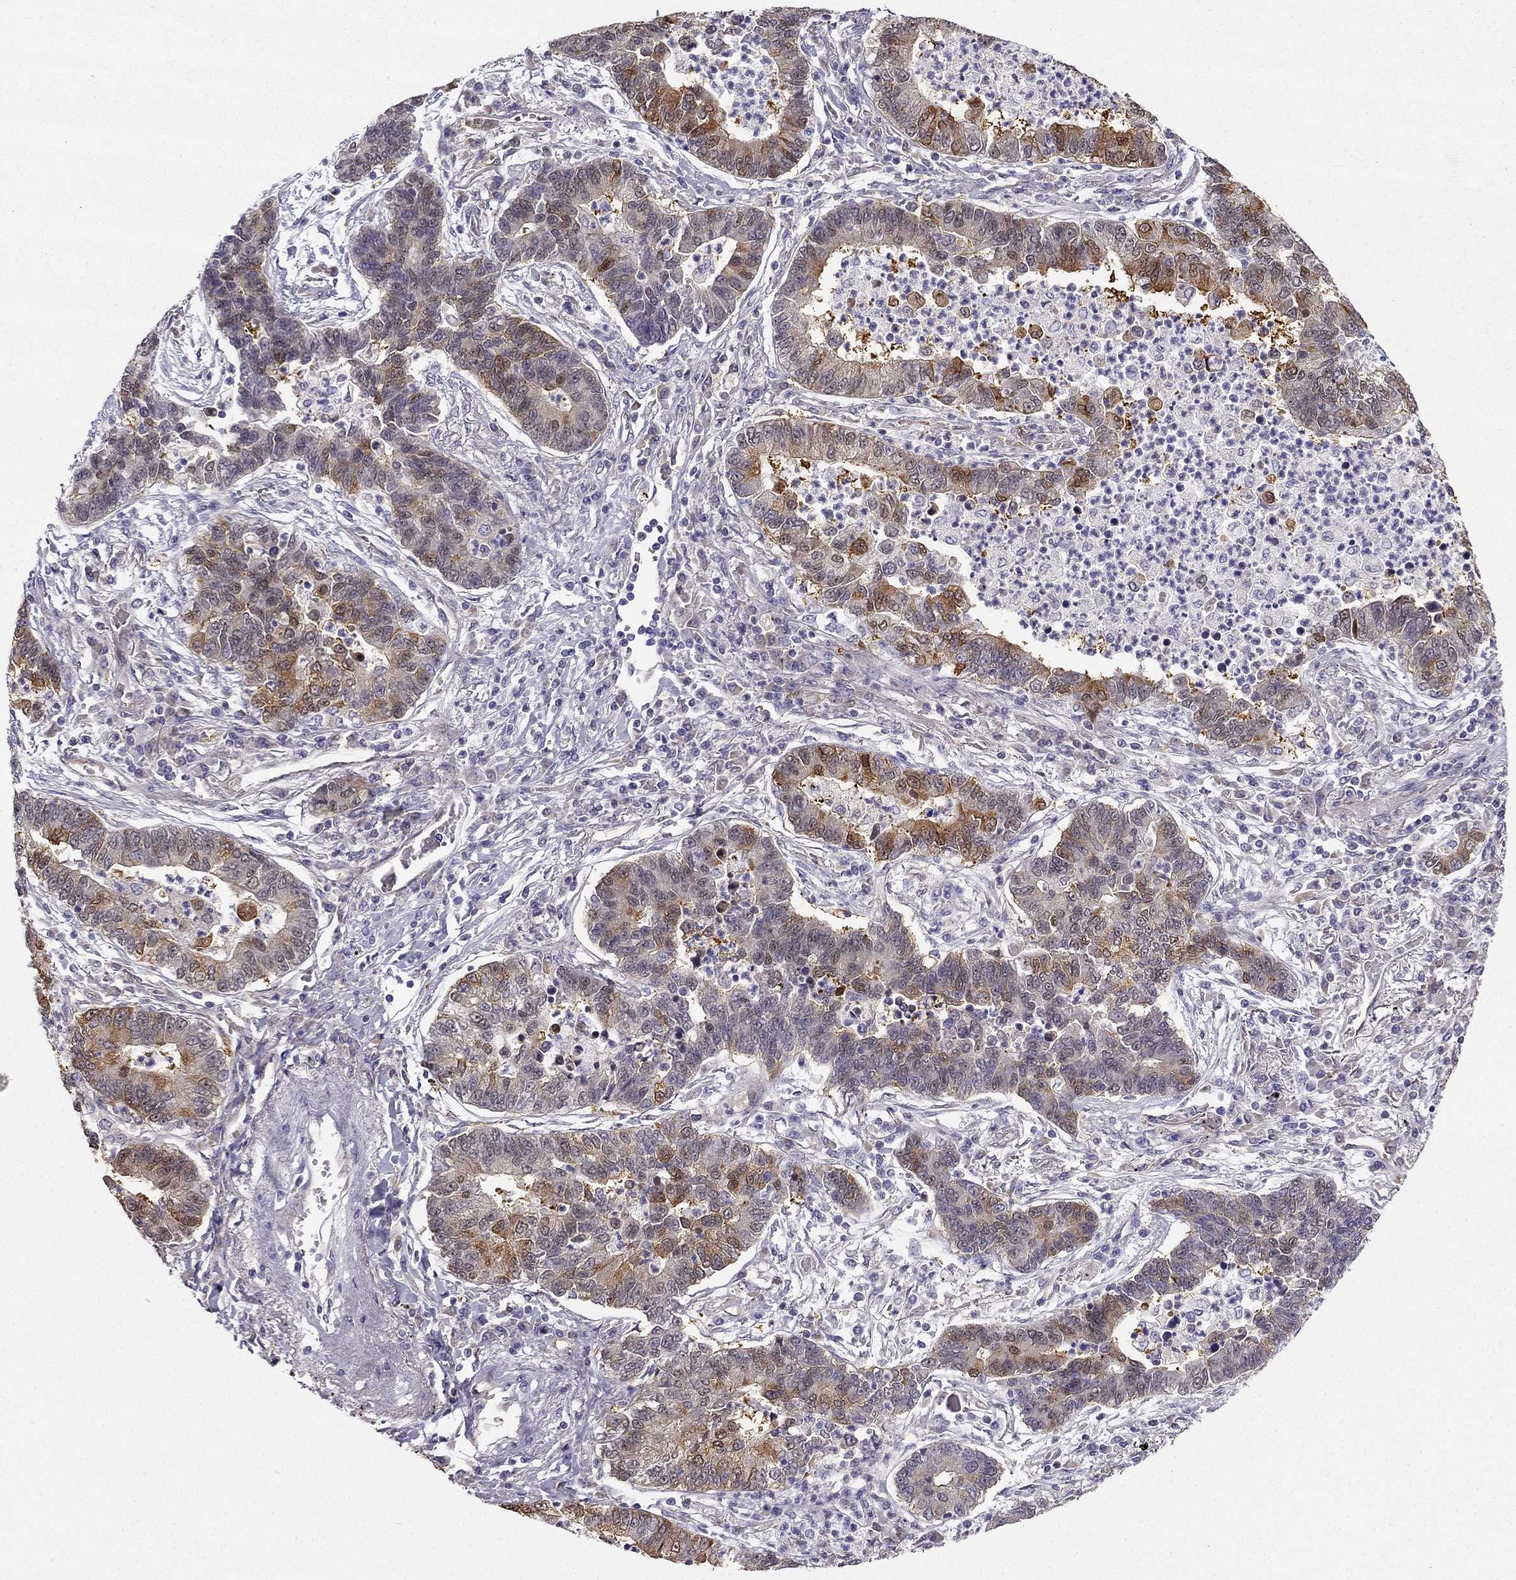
{"staining": {"intensity": "strong", "quantity": "<25%", "location": "cytoplasmic/membranous"}, "tissue": "lung cancer", "cell_type": "Tumor cells", "image_type": "cancer", "snomed": [{"axis": "morphology", "description": "Adenocarcinoma, NOS"}, {"axis": "topography", "description": "Lung"}], "caption": "The photomicrograph exhibits immunohistochemical staining of lung cancer (adenocarcinoma). There is strong cytoplasmic/membranous expression is identified in approximately <25% of tumor cells.", "gene": "NQO1", "patient": {"sex": "female", "age": 57}}